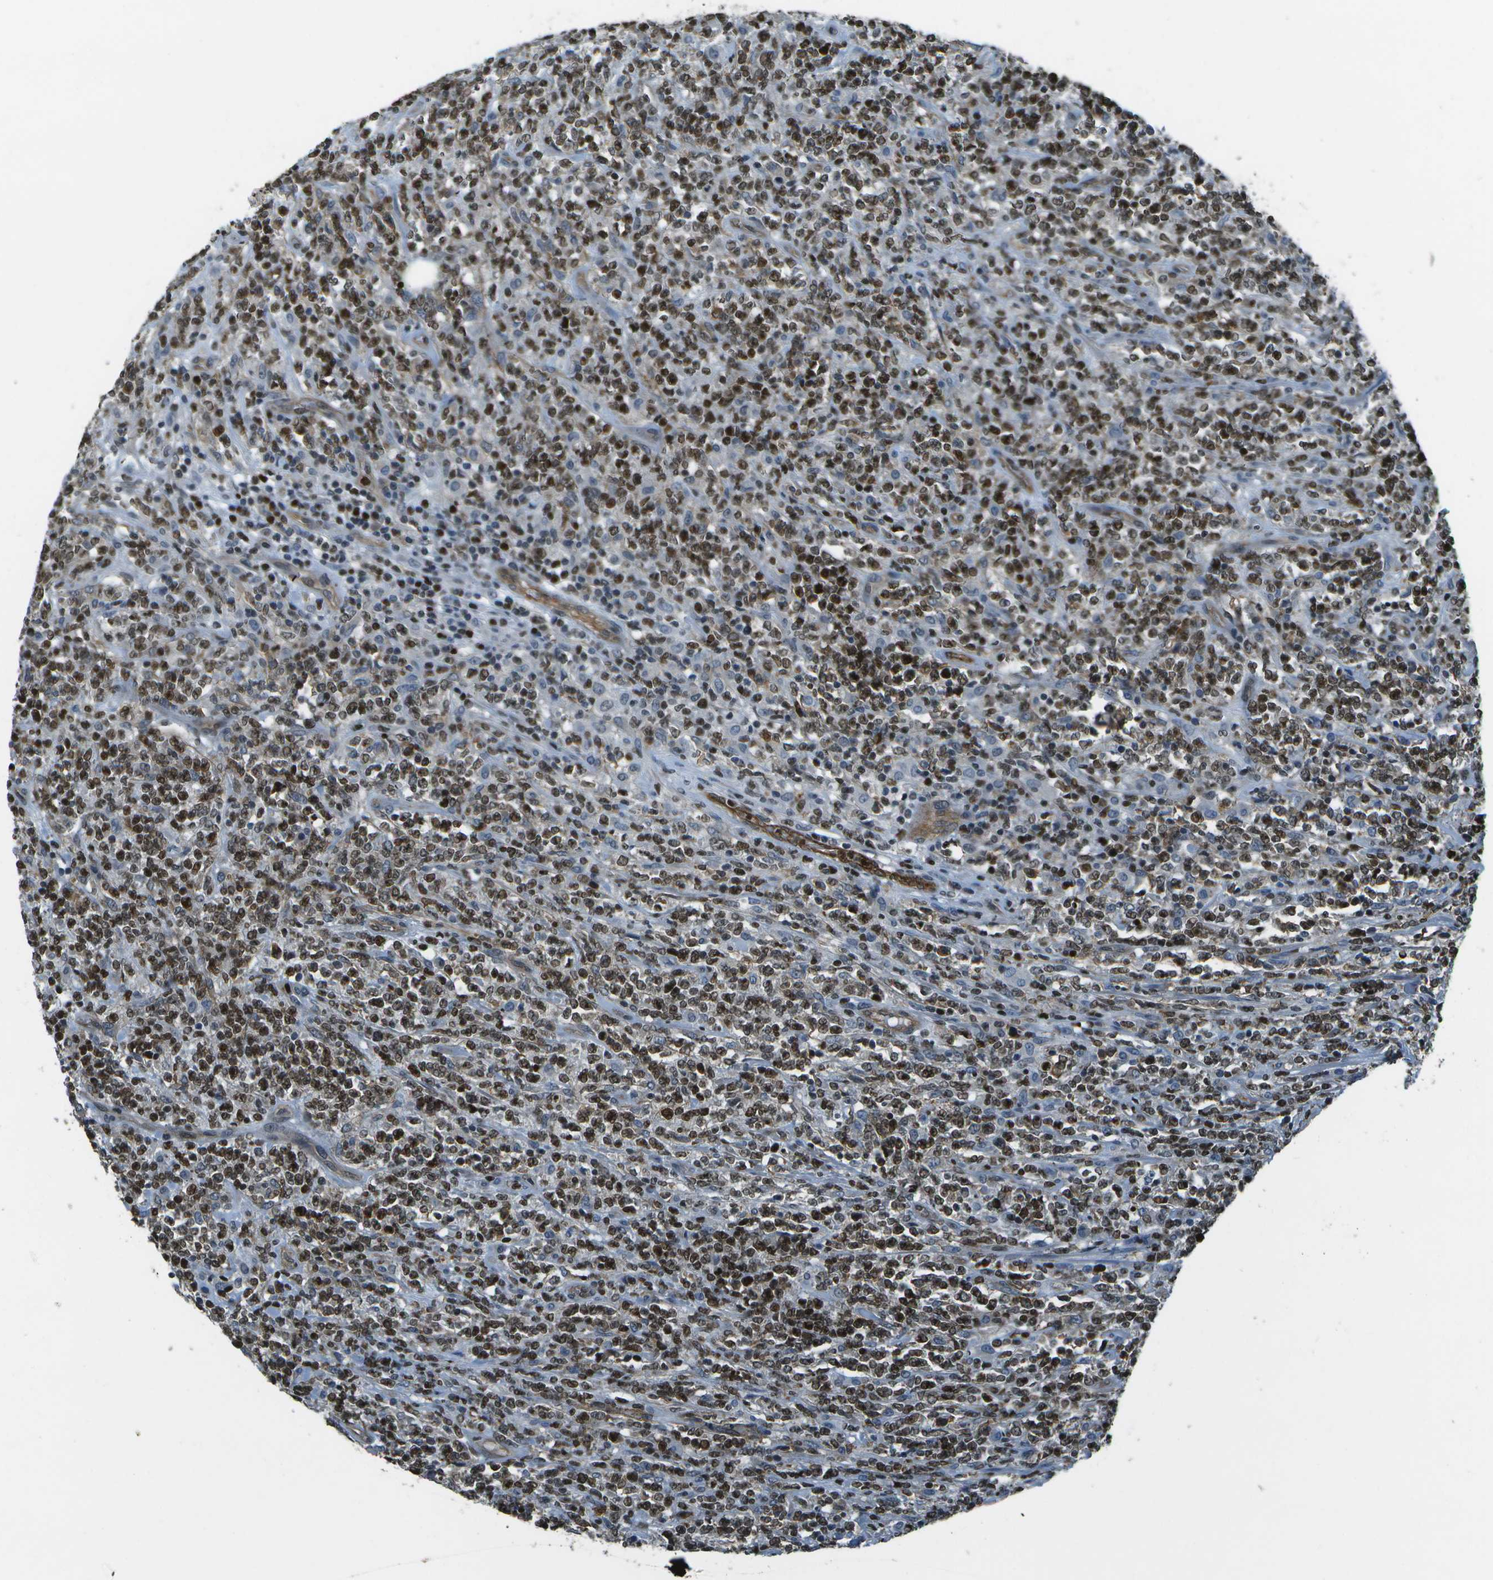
{"staining": {"intensity": "strong", "quantity": "25%-75%", "location": "nuclear"}, "tissue": "lymphoma", "cell_type": "Tumor cells", "image_type": "cancer", "snomed": [{"axis": "morphology", "description": "Malignant lymphoma, non-Hodgkin's type, High grade"}, {"axis": "topography", "description": "Soft tissue"}], "caption": "Strong nuclear positivity is seen in about 25%-75% of tumor cells in lymphoma.", "gene": "PDLIM1", "patient": {"sex": "male", "age": 18}}